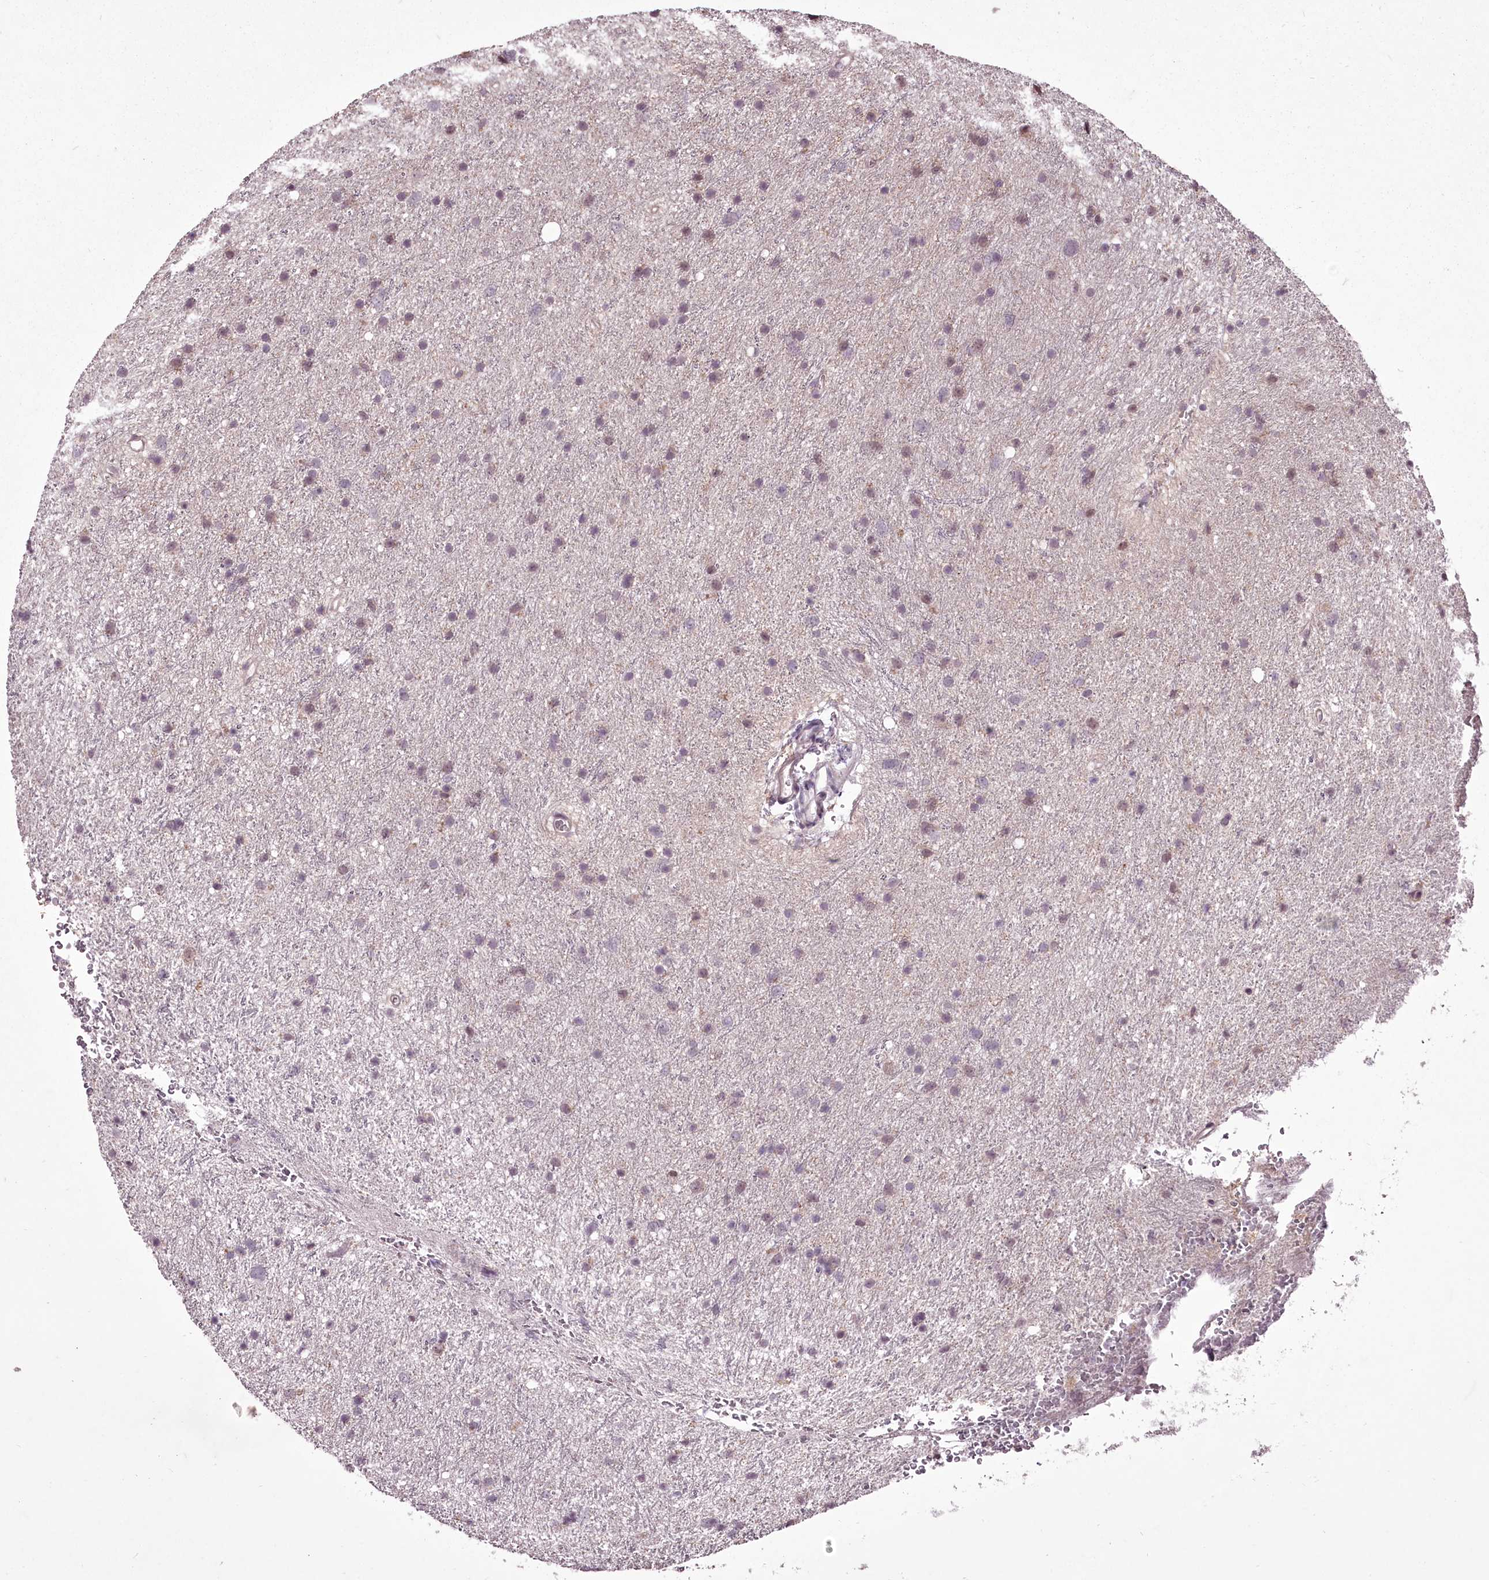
{"staining": {"intensity": "weak", "quantity": "25%-75%", "location": "nuclear"}, "tissue": "glioma", "cell_type": "Tumor cells", "image_type": "cancer", "snomed": [{"axis": "morphology", "description": "Glioma, malignant, Low grade"}, {"axis": "topography", "description": "Cerebral cortex"}], "caption": "Protein expression analysis of human glioma reveals weak nuclear expression in about 25%-75% of tumor cells.", "gene": "ADRA1D", "patient": {"sex": "female", "age": 39}}